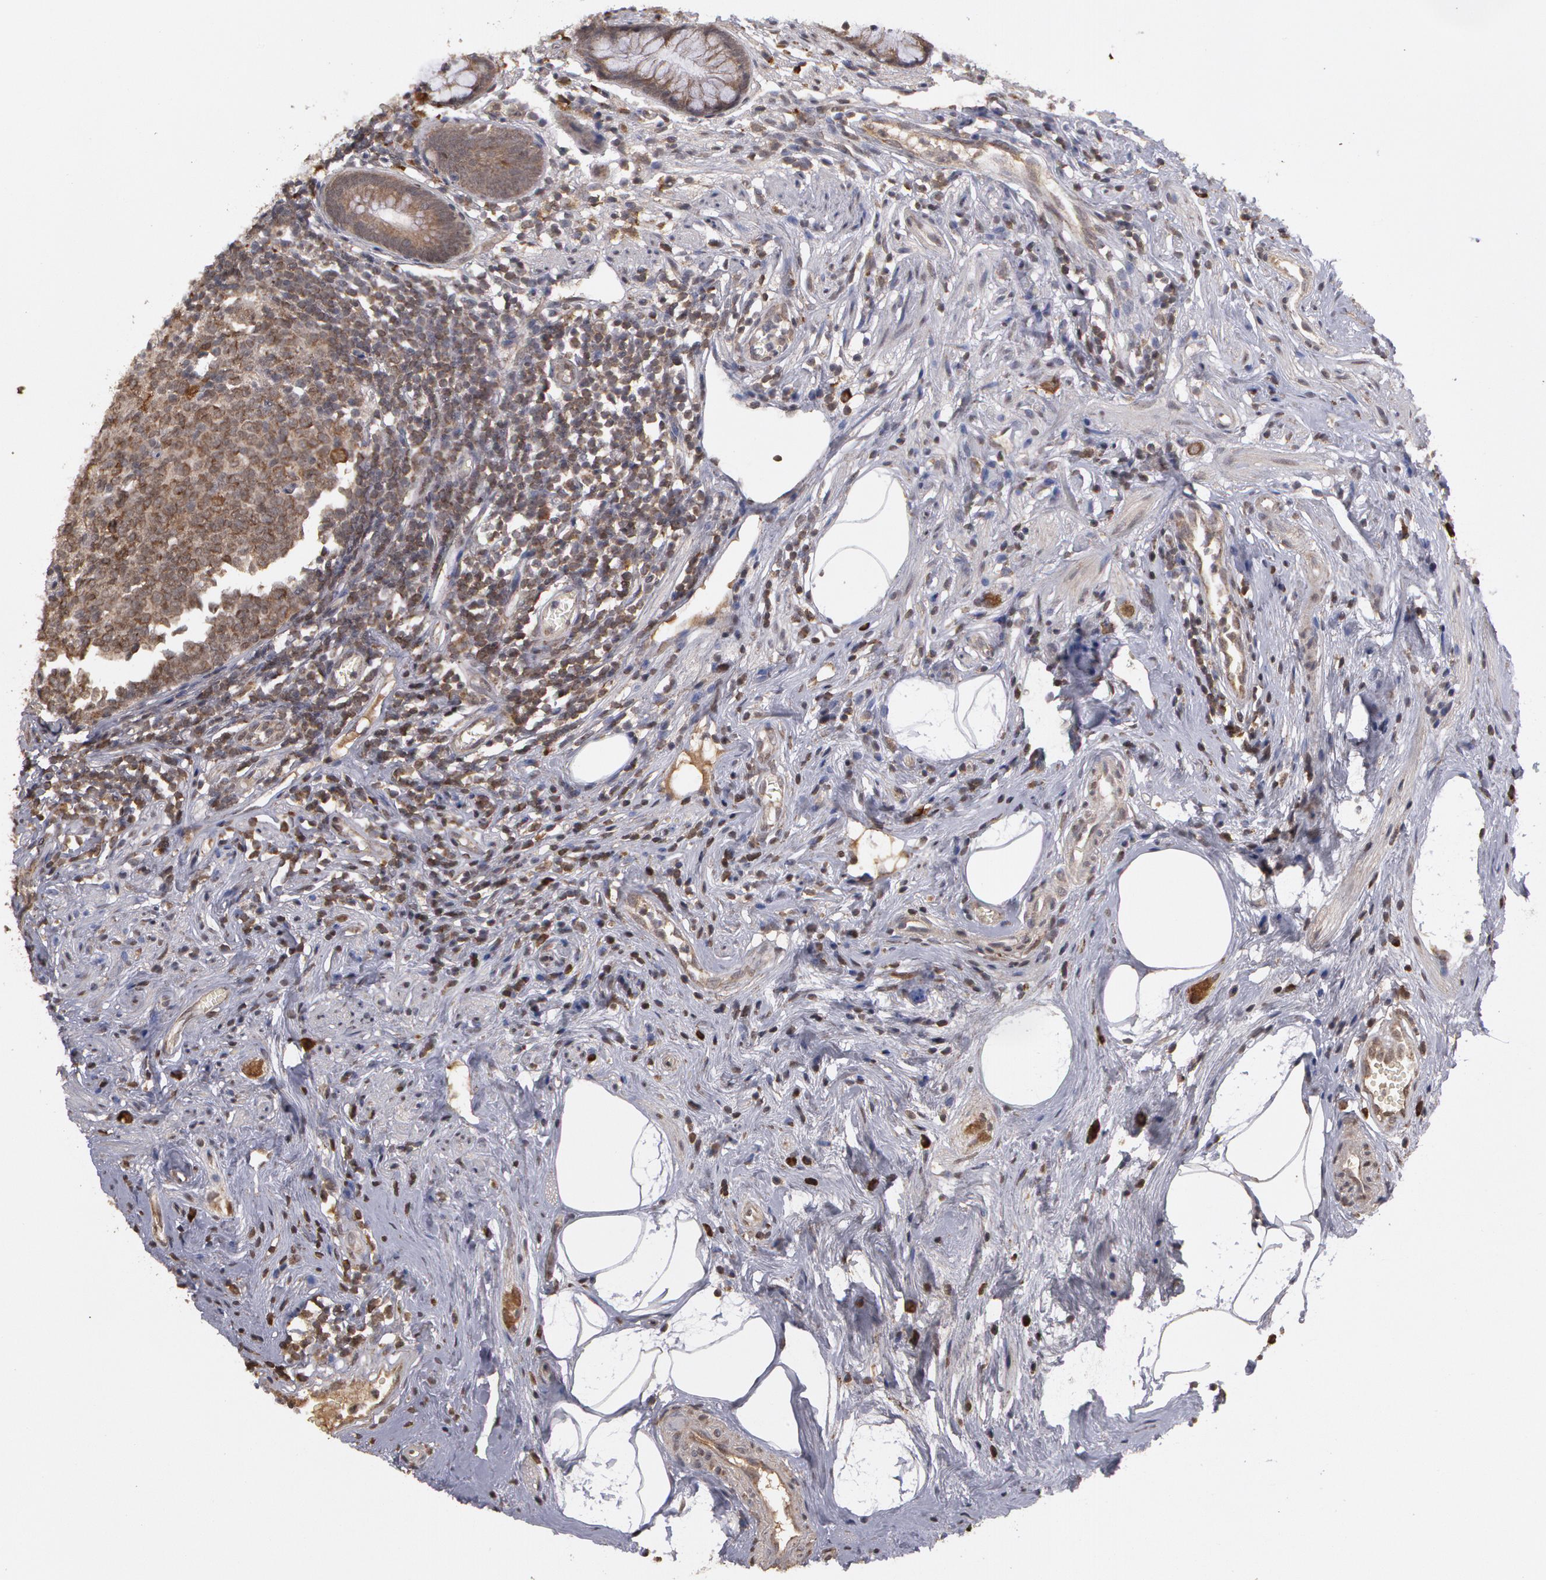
{"staining": {"intensity": "weak", "quantity": ">75%", "location": "cytoplasmic/membranous"}, "tissue": "appendix", "cell_type": "Glandular cells", "image_type": "normal", "snomed": [{"axis": "morphology", "description": "Normal tissue, NOS"}, {"axis": "topography", "description": "Appendix"}], "caption": "IHC (DAB) staining of normal human appendix demonstrates weak cytoplasmic/membranous protein positivity in approximately >75% of glandular cells. The staining was performed using DAB (3,3'-diaminobenzidine) to visualize the protein expression in brown, while the nuclei were stained in blue with hematoxylin (Magnification: 20x).", "gene": "GLIS1", "patient": {"sex": "male", "age": 38}}